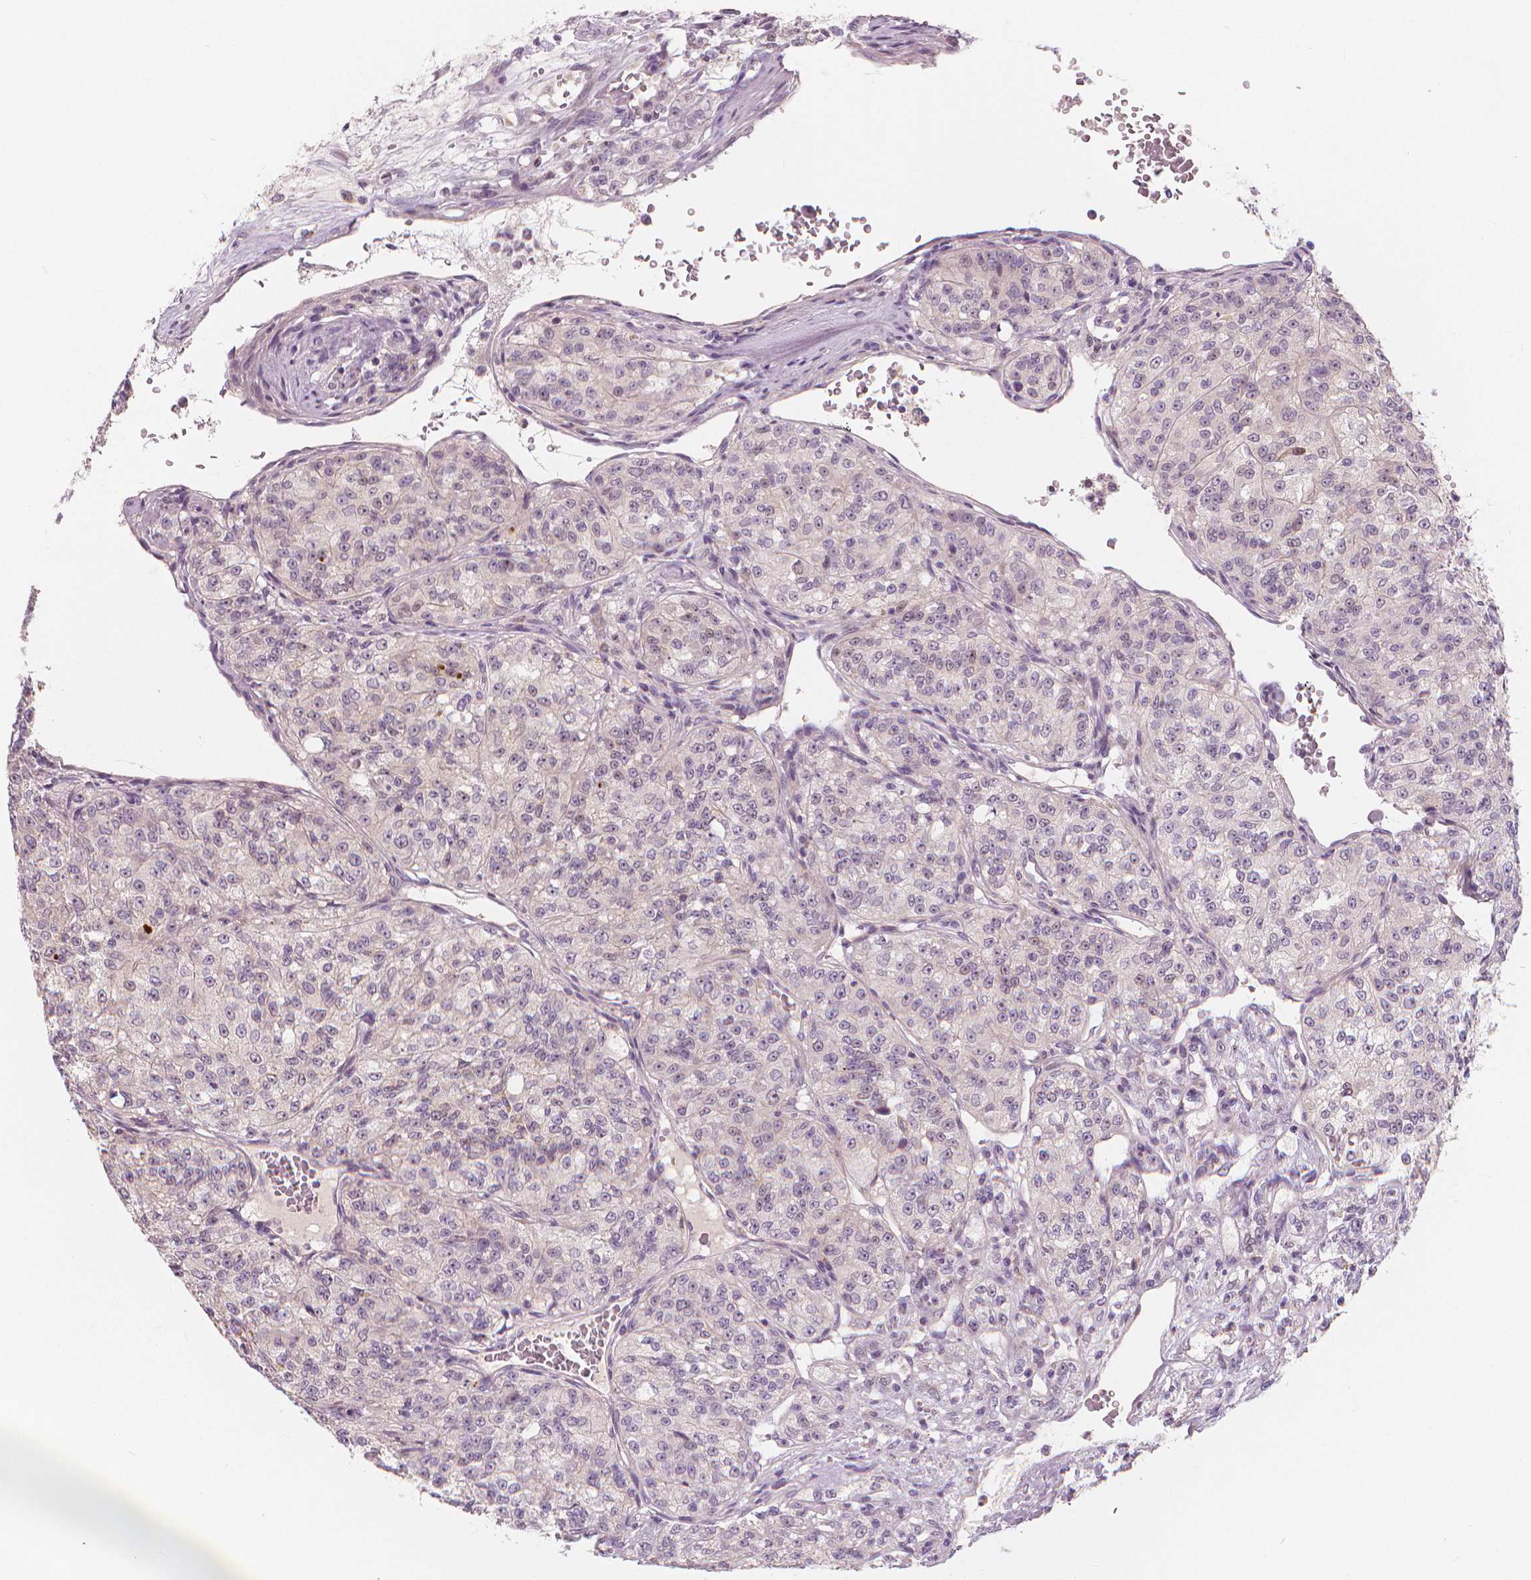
{"staining": {"intensity": "negative", "quantity": "none", "location": "none"}, "tissue": "renal cancer", "cell_type": "Tumor cells", "image_type": "cancer", "snomed": [{"axis": "morphology", "description": "Adenocarcinoma, NOS"}, {"axis": "topography", "description": "Kidney"}], "caption": "Immunohistochemical staining of human renal cancer (adenocarcinoma) reveals no significant staining in tumor cells. (Stains: DAB (3,3'-diaminobenzidine) immunohistochemistry (IHC) with hematoxylin counter stain, Microscopy: brightfield microscopy at high magnification).", "gene": "RNASE7", "patient": {"sex": "female", "age": 63}}